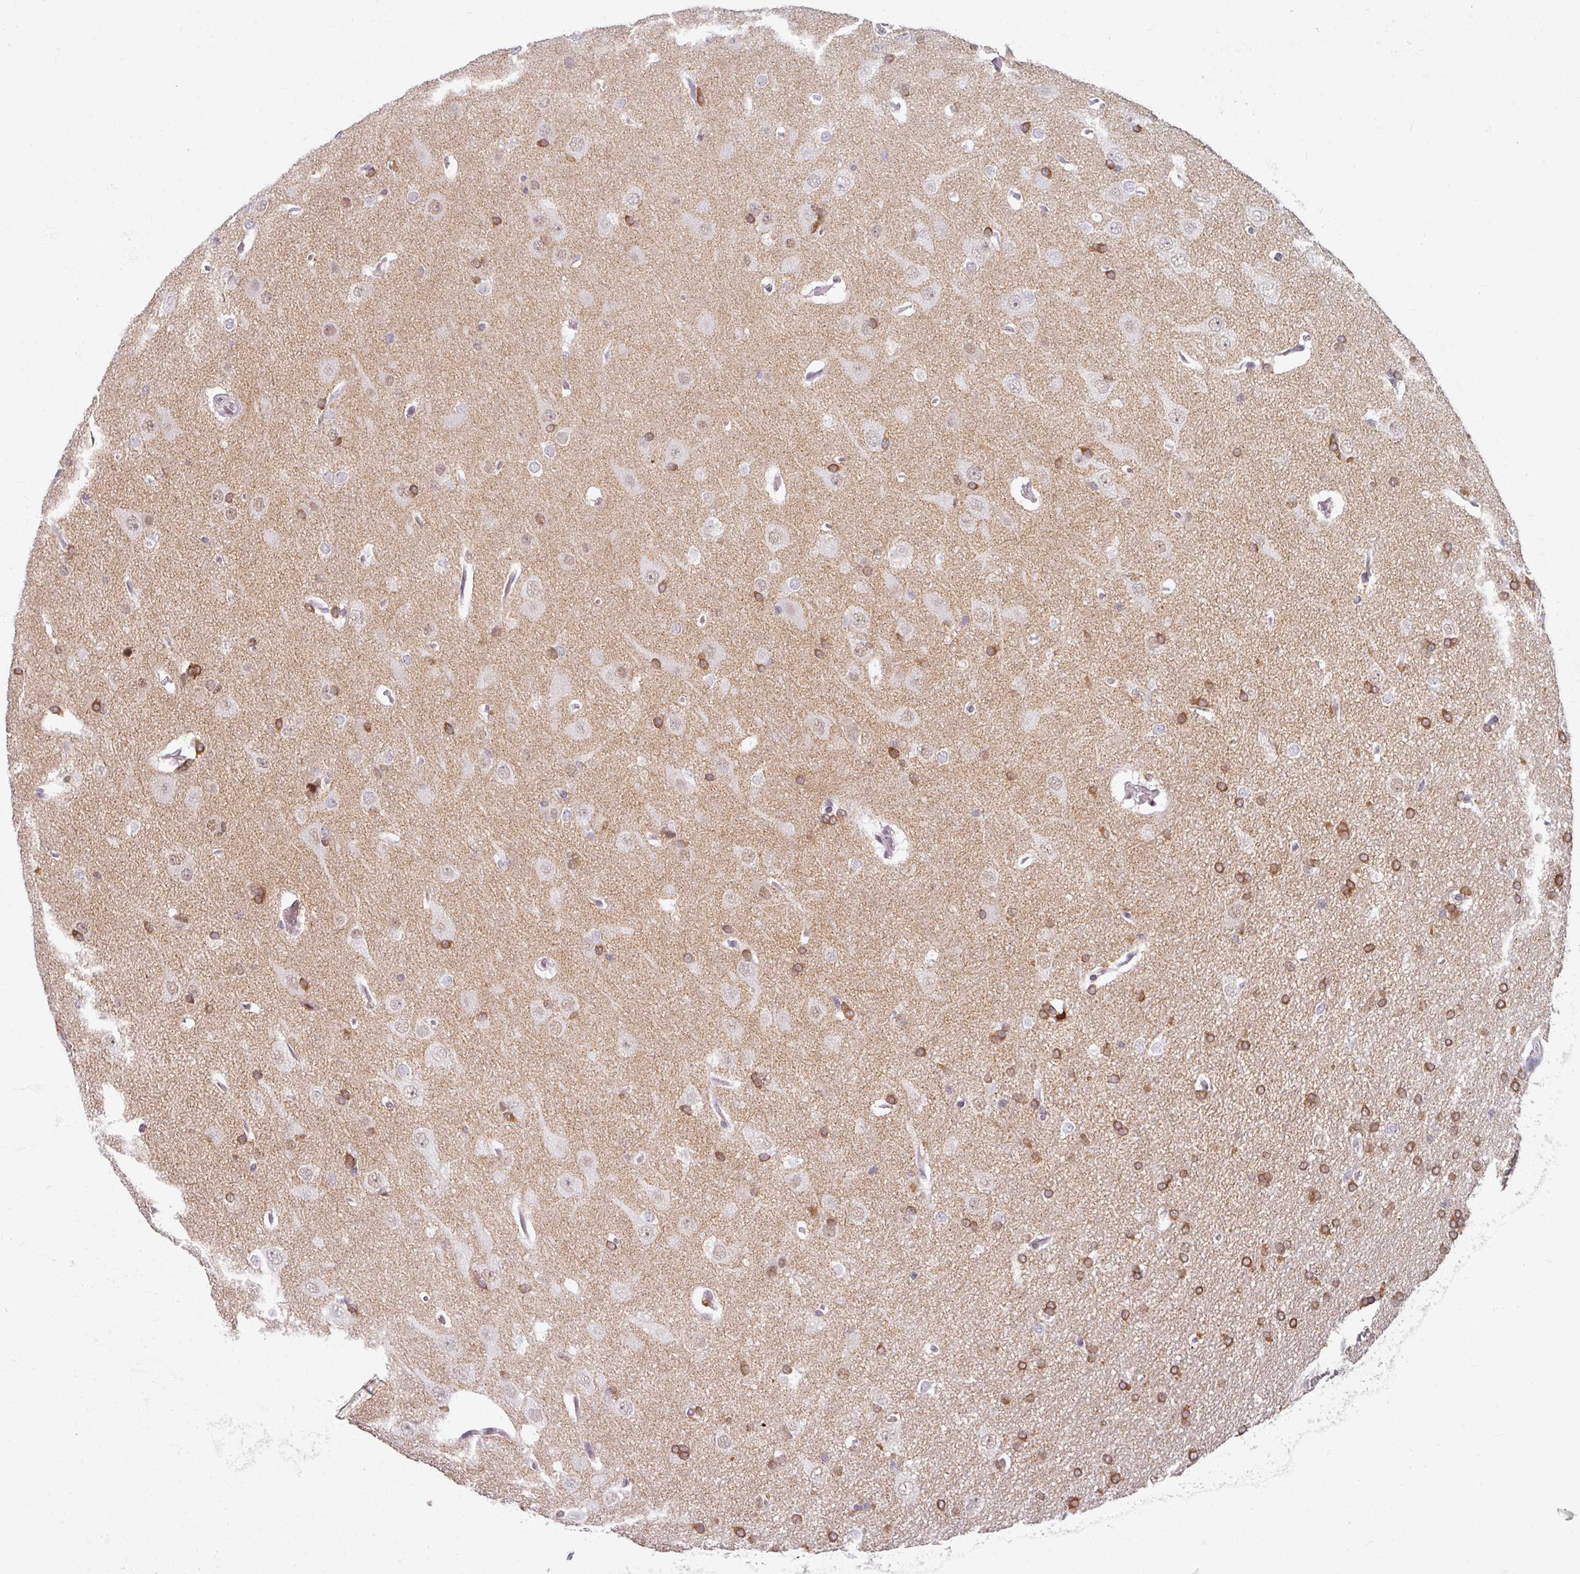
{"staining": {"intensity": "moderate", "quantity": "25%-75%", "location": "cytoplasmic/membranous"}, "tissue": "glioma", "cell_type": "Tumor cells", "image_type": "cancer", "snomed": [{"axis": "morphology", "description": "Glioma, malignant, Low grade"}, {"axis": "topography", "description": "Brain"}], "caption": "A brown stain labels moderate cytoplasmic/membranous positivity of a protein in glioma tumor cells. The staining was performed using DAB to visualize the protein expression in brown, while the nuclei were stained in blue with hematoxylin (Magnification: 20x).", "gene": "RIPOR3", "patient": {"sex": "female", "age": 34}}